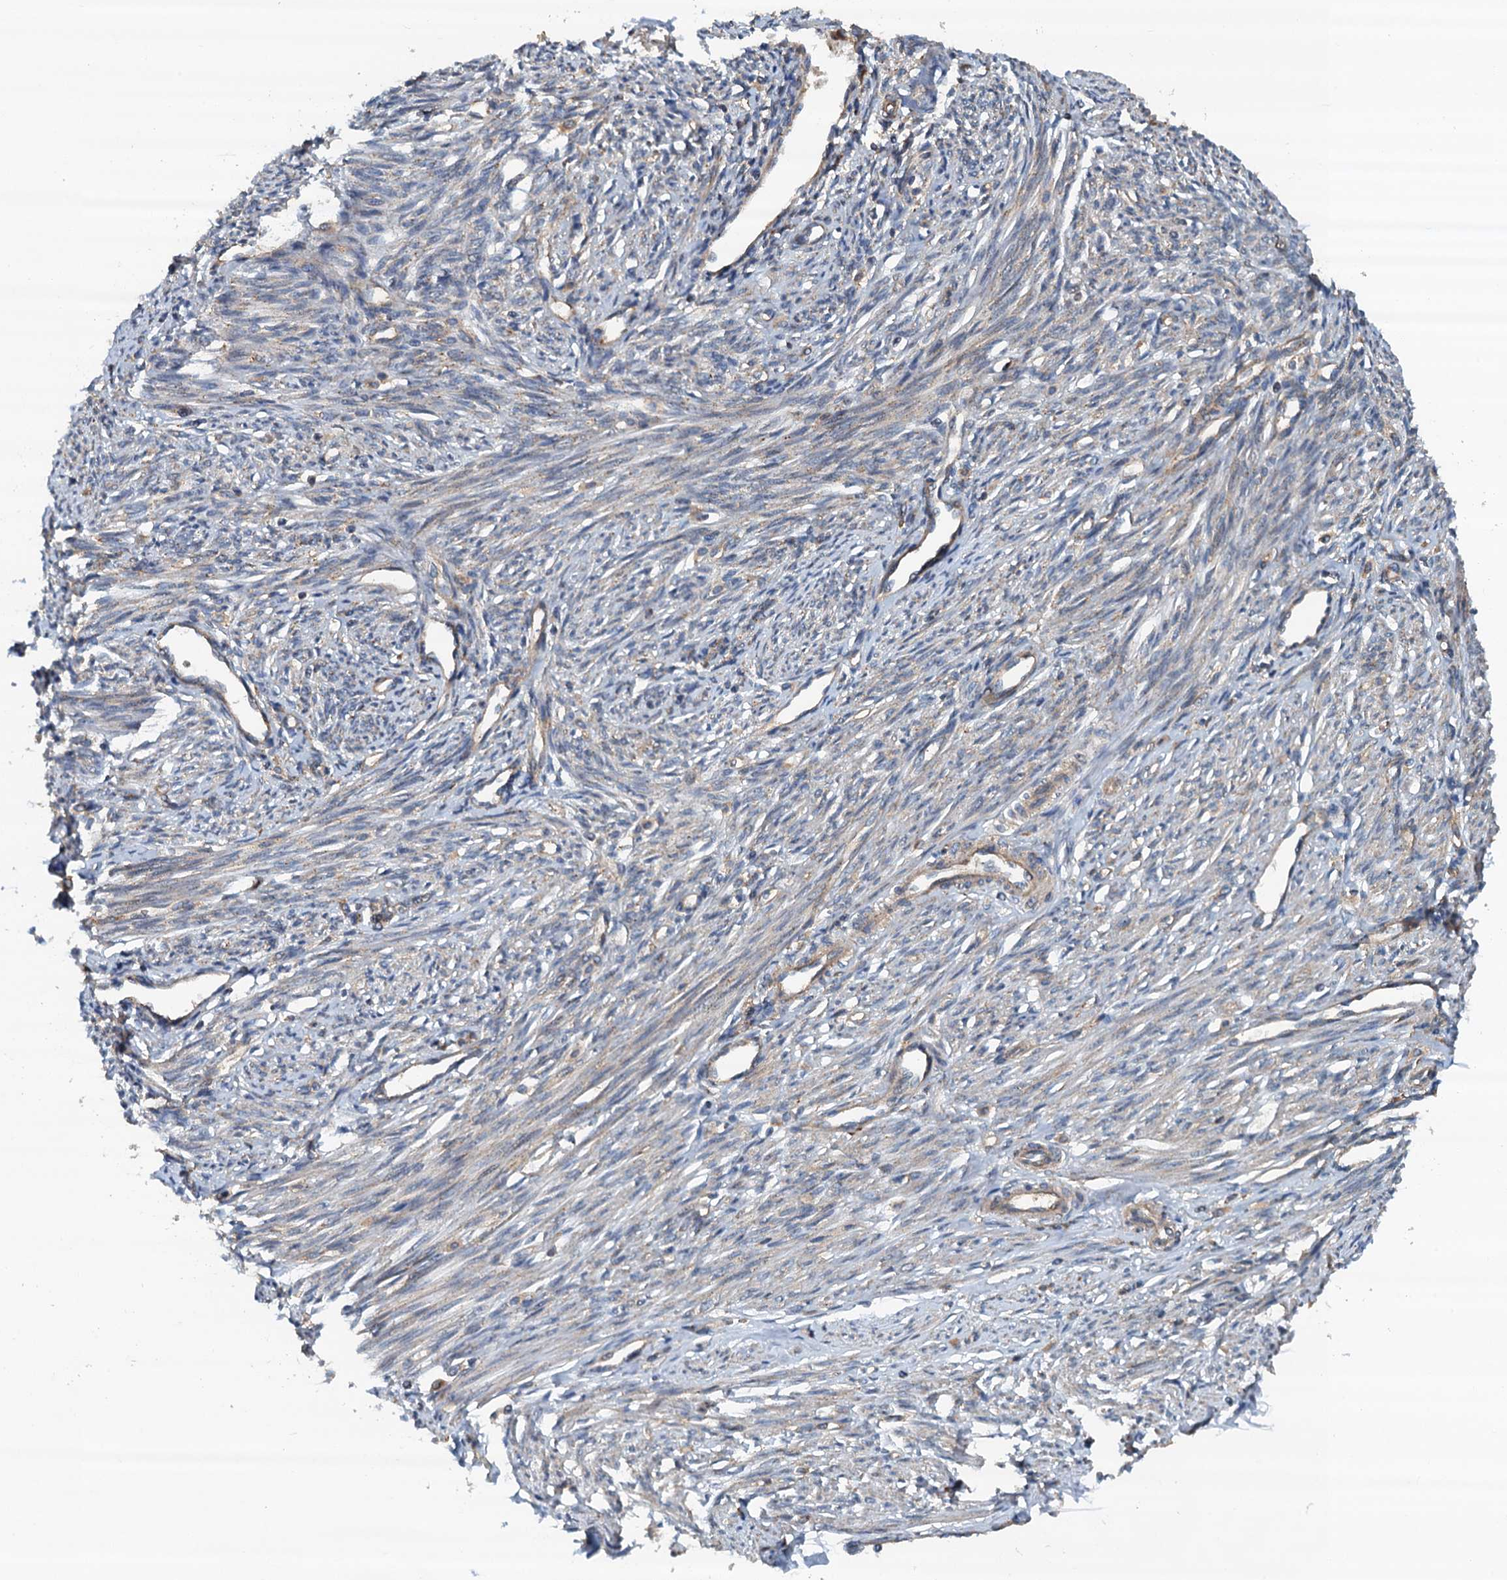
{"staining": {"intensity": "negative", "quantity": "none", "location": "none"}, "tissue": "endometrium", "cell_type": "Cells in endometrial stroma", "image_type": "normal", "snomed": [{"axis": "morphology", "description": "Normal tissue, NOS"}, {"axis": "topography", "description": "Endometrium"}], "caption": "The IHC histopathology image has no significant staining in cells in endometrial stroma of endometrium.", "gene": "COG3", "patient": {"sex": "female", "age": 56}}